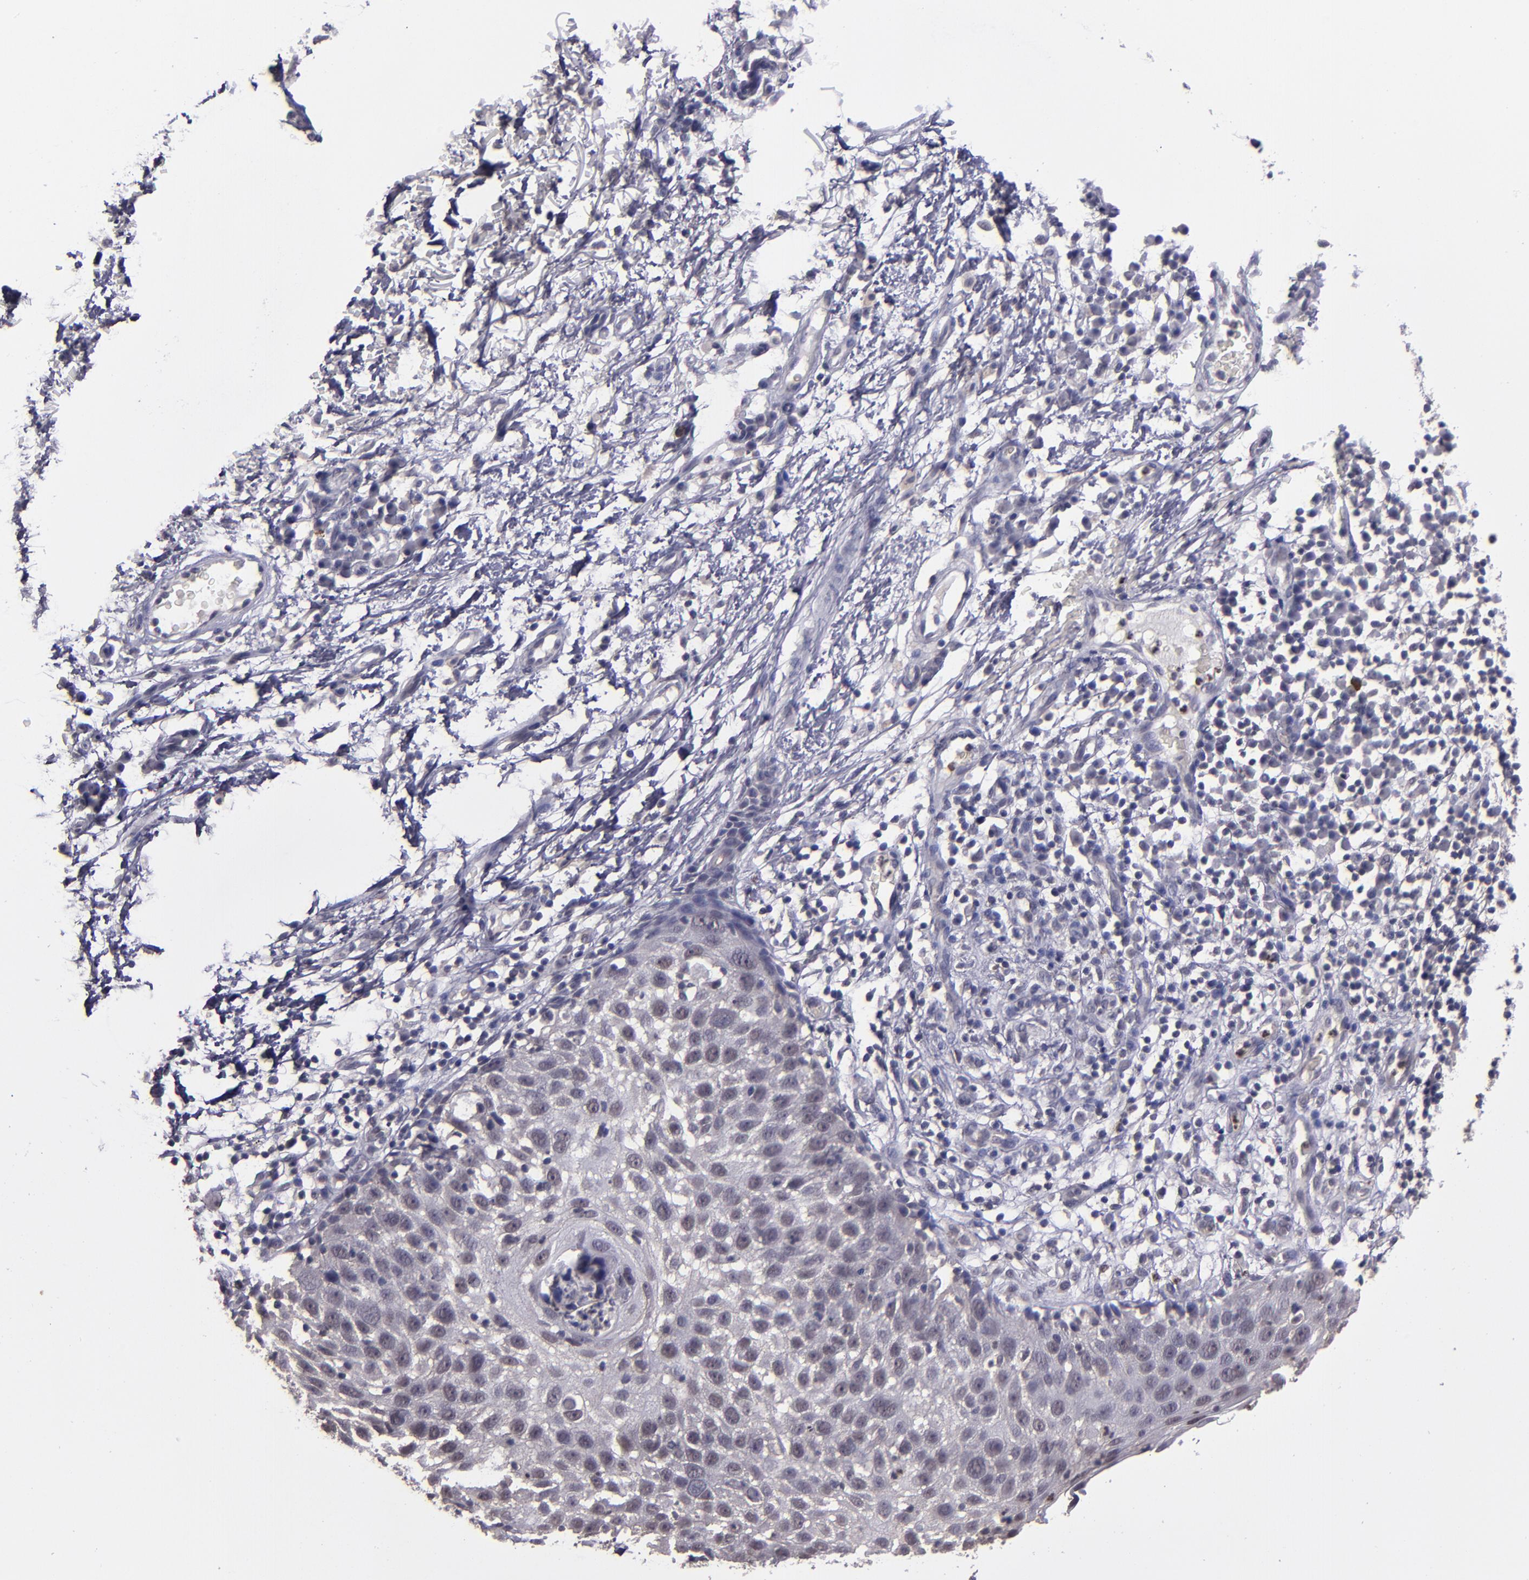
{"staining": {"intensity": "negative", "quantity": "none", "location": "none"}, "tissue": "skin cancer", "cell_type": "Tumor cells", "image_type": "cancer", "snomed": [{"axis": "morphology", "description": "Squamous cell carcinoma, NOS"}, {"axis": "topography", "description": "Skin"}], "caption": "DAB (3,3'-diaminobenzidine) immunohistochemical staining of human skin cancer shows no significant positivity in tumor cells.", "gene": "CEBPE", "patient": {"sex": "male", "age": 87}}